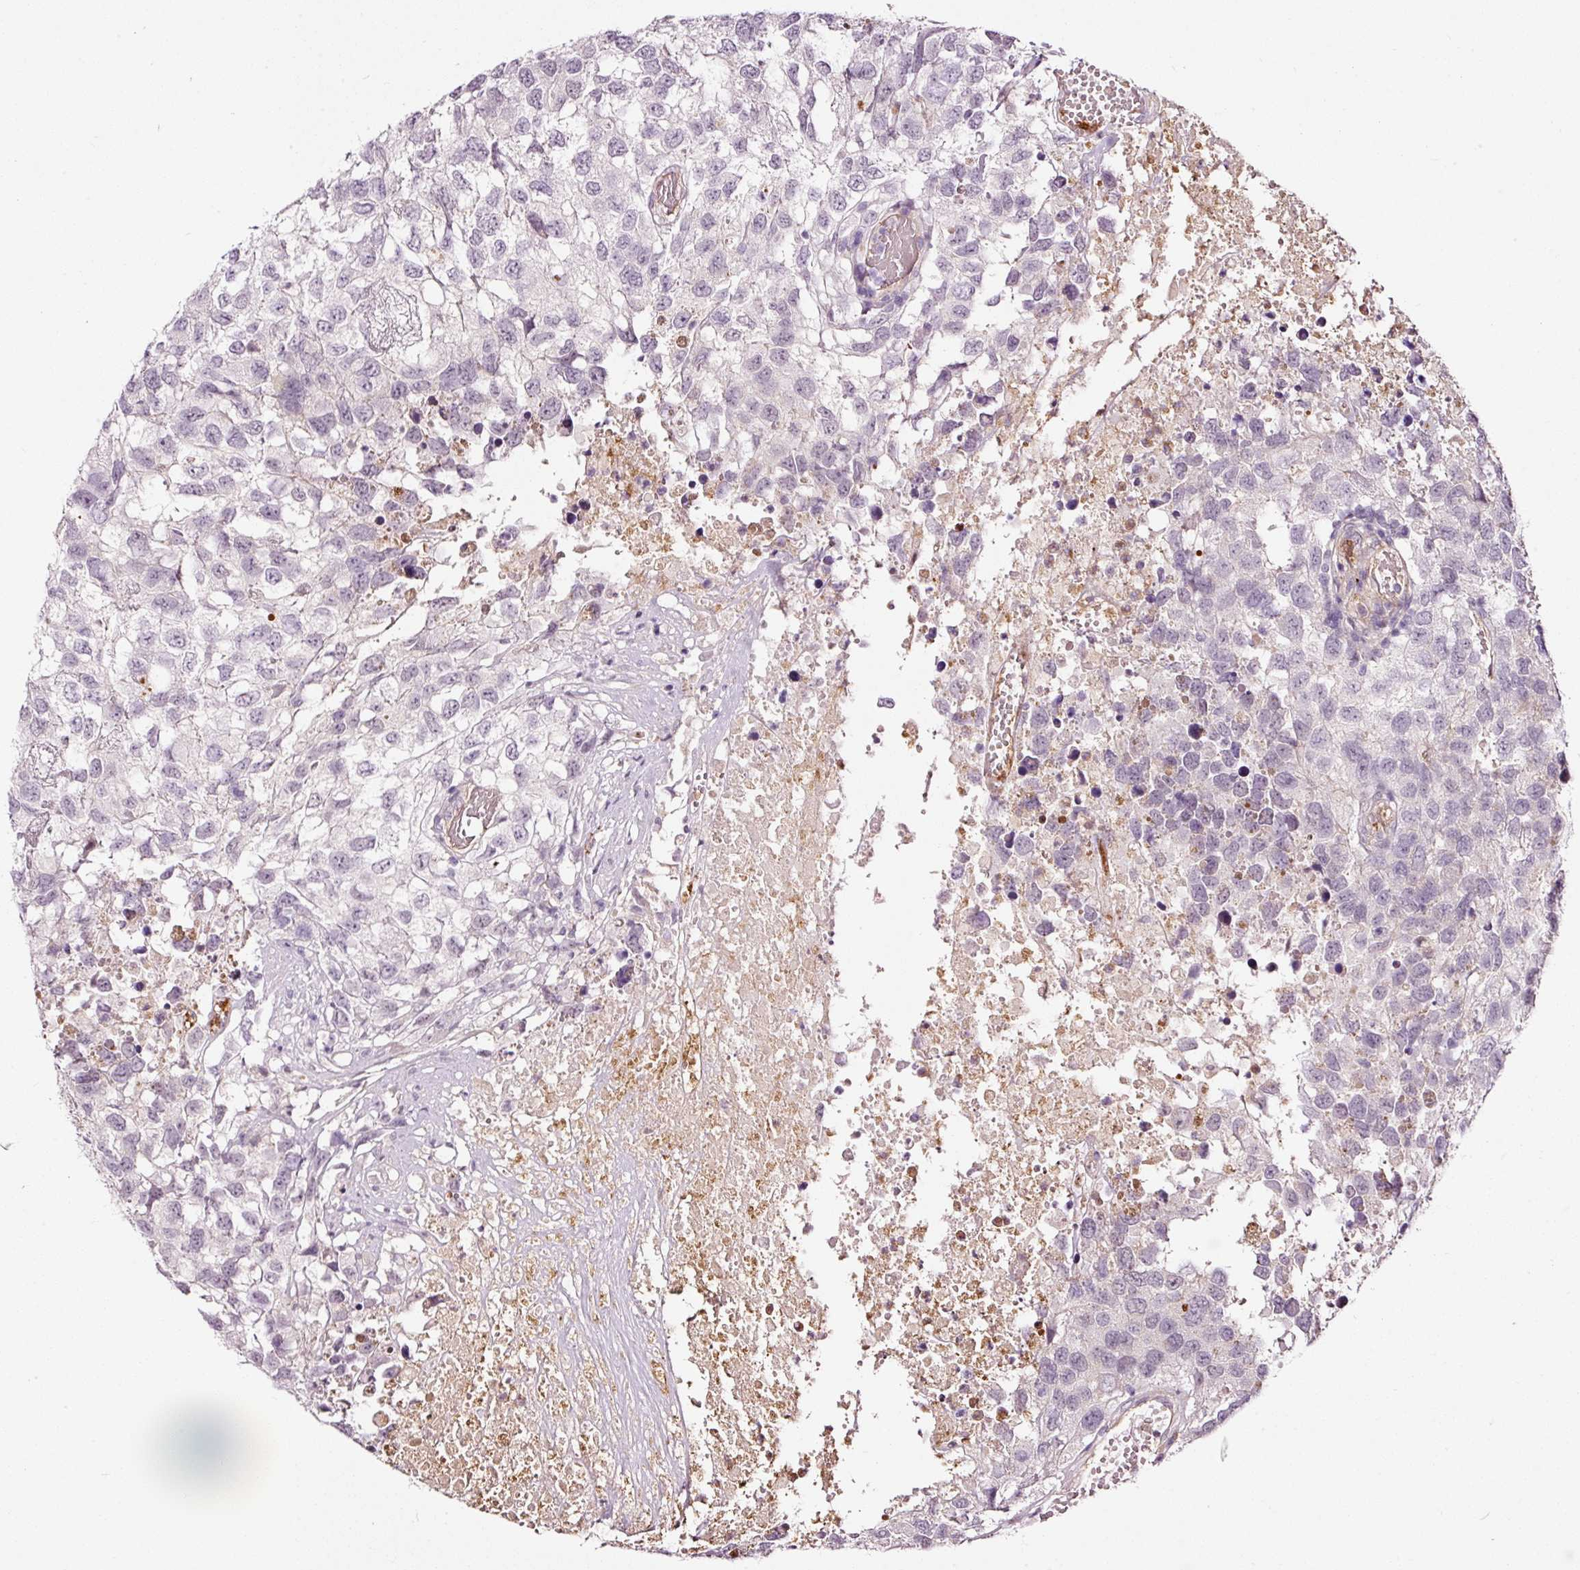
{"staining": {"intensity": "negative", "quantity": "none", "location": "none"}, "tissue": "testis cancer", "cell_type": "Tumor cells", "image_type": "cancer", "snomed": [{"axis": "morphology", "description": "Carcinoma, Embryonal, NOS"}, {"axis": "topography", "description": "Testis"}], "caption": "IHC image of human testis cancer (embryonal carcinoma) stained for a protein (brown), which exhibits no expression in tumor cells. Nuclei are stained in blue.", "gene": "ABCB4", "patient": {"sex": "male", "age": 83}}